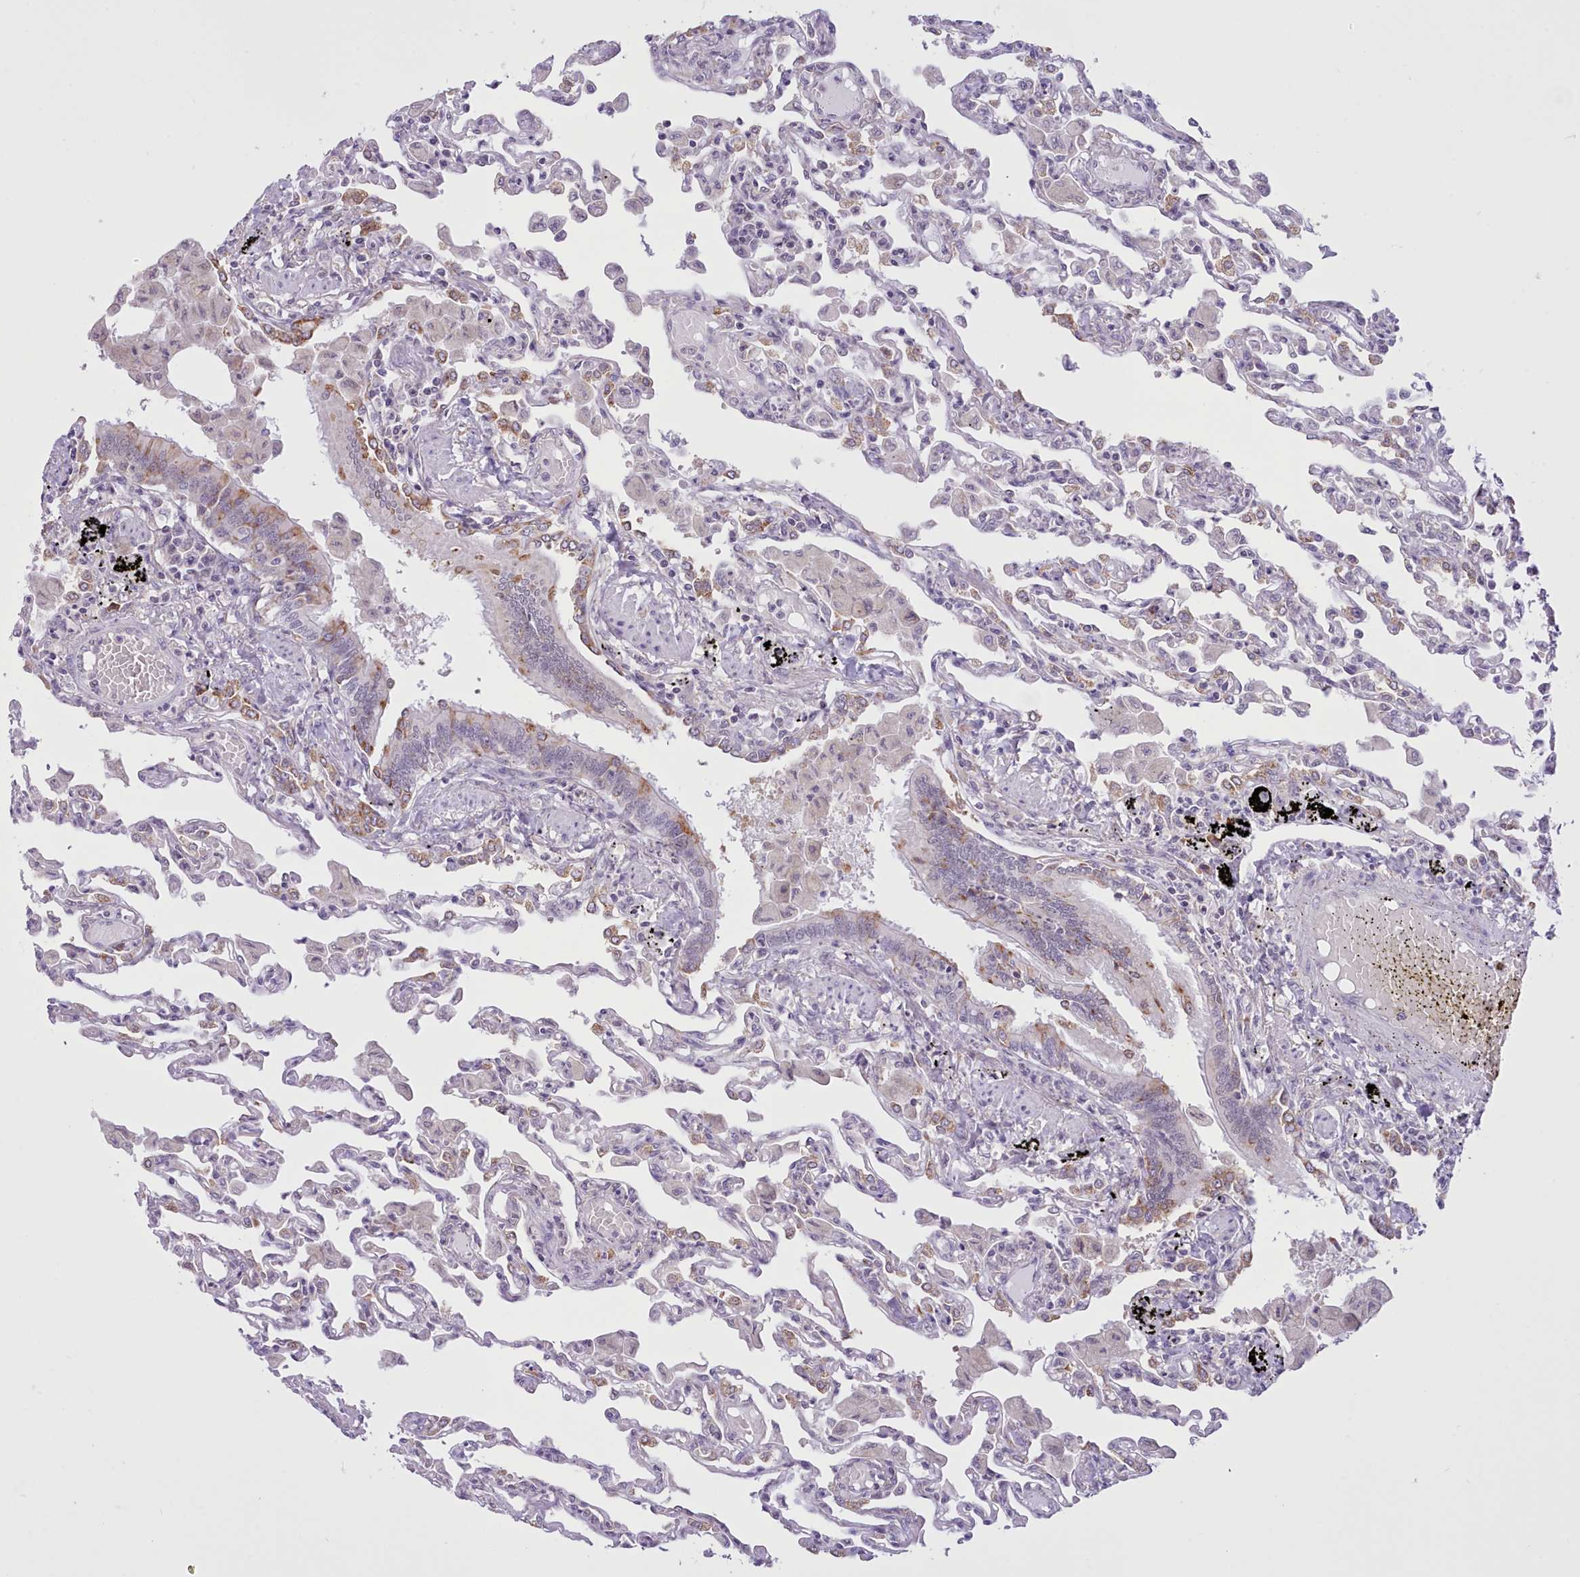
{"staining": {"intensity": "moderate", "quantity": "<25%", "location": "cytoplasmic/membranous"}, "tissue": "lung", "cell_type": "Alveolar cells", "image_type": "normal", "snomed": [{"axis": "morphology", "description": "Normal tissue, NOS"}, {"axis": "topography", "description": "Bronchus"}, {"axis": "topography", "description": "Lung"}], "caption": "High-magnification brightfield microscopy of unremarkable lung stained with DAB (brown) and counterstained with hematoxylin (blue). alveolar cells exhibit moderate cytoplasmic/membranous staining is seen in about<25% of cells.", "gene": "SEC61B", "patient": {"sex": "female", "age": 49}}